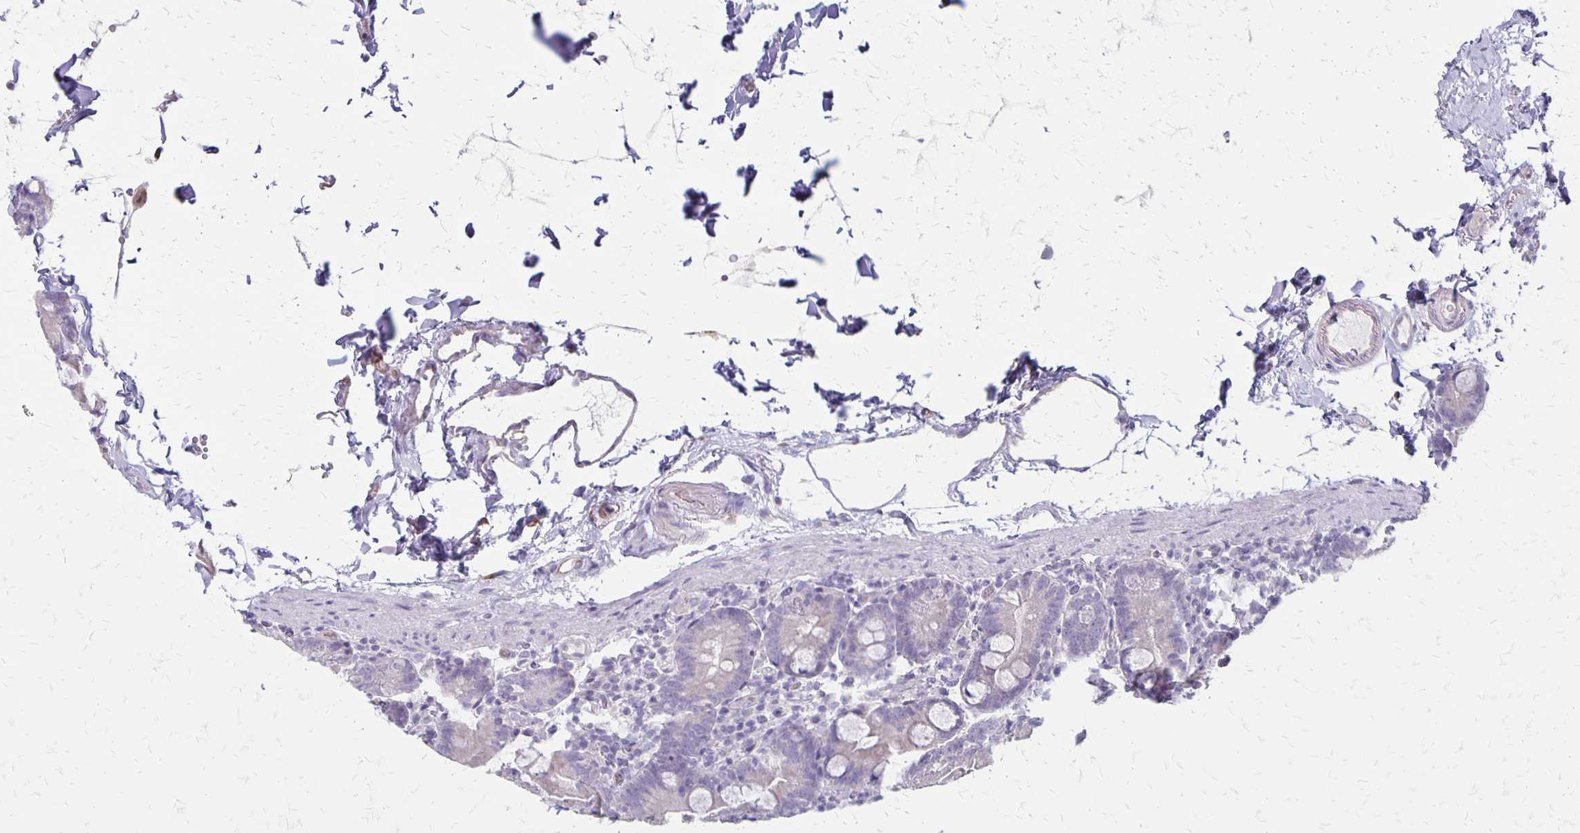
{"staining": {"intensity": "negative", "quantity": "none", "location": "none"}, "tissue": "small intestine", "cell_type": "Glandular cells", "image_type": "normal", "snomed": [{"axis": "morphology", "description": "Normal tissue, NOS"}, {"axis": "topography", "description": "Small intestine"}], "caption": "An image of small intestine stained for a protein demonstrates no brown staining in glandular cells.", "gene": "HOMER1", "patient": {"sex": "female", "age": 68}}